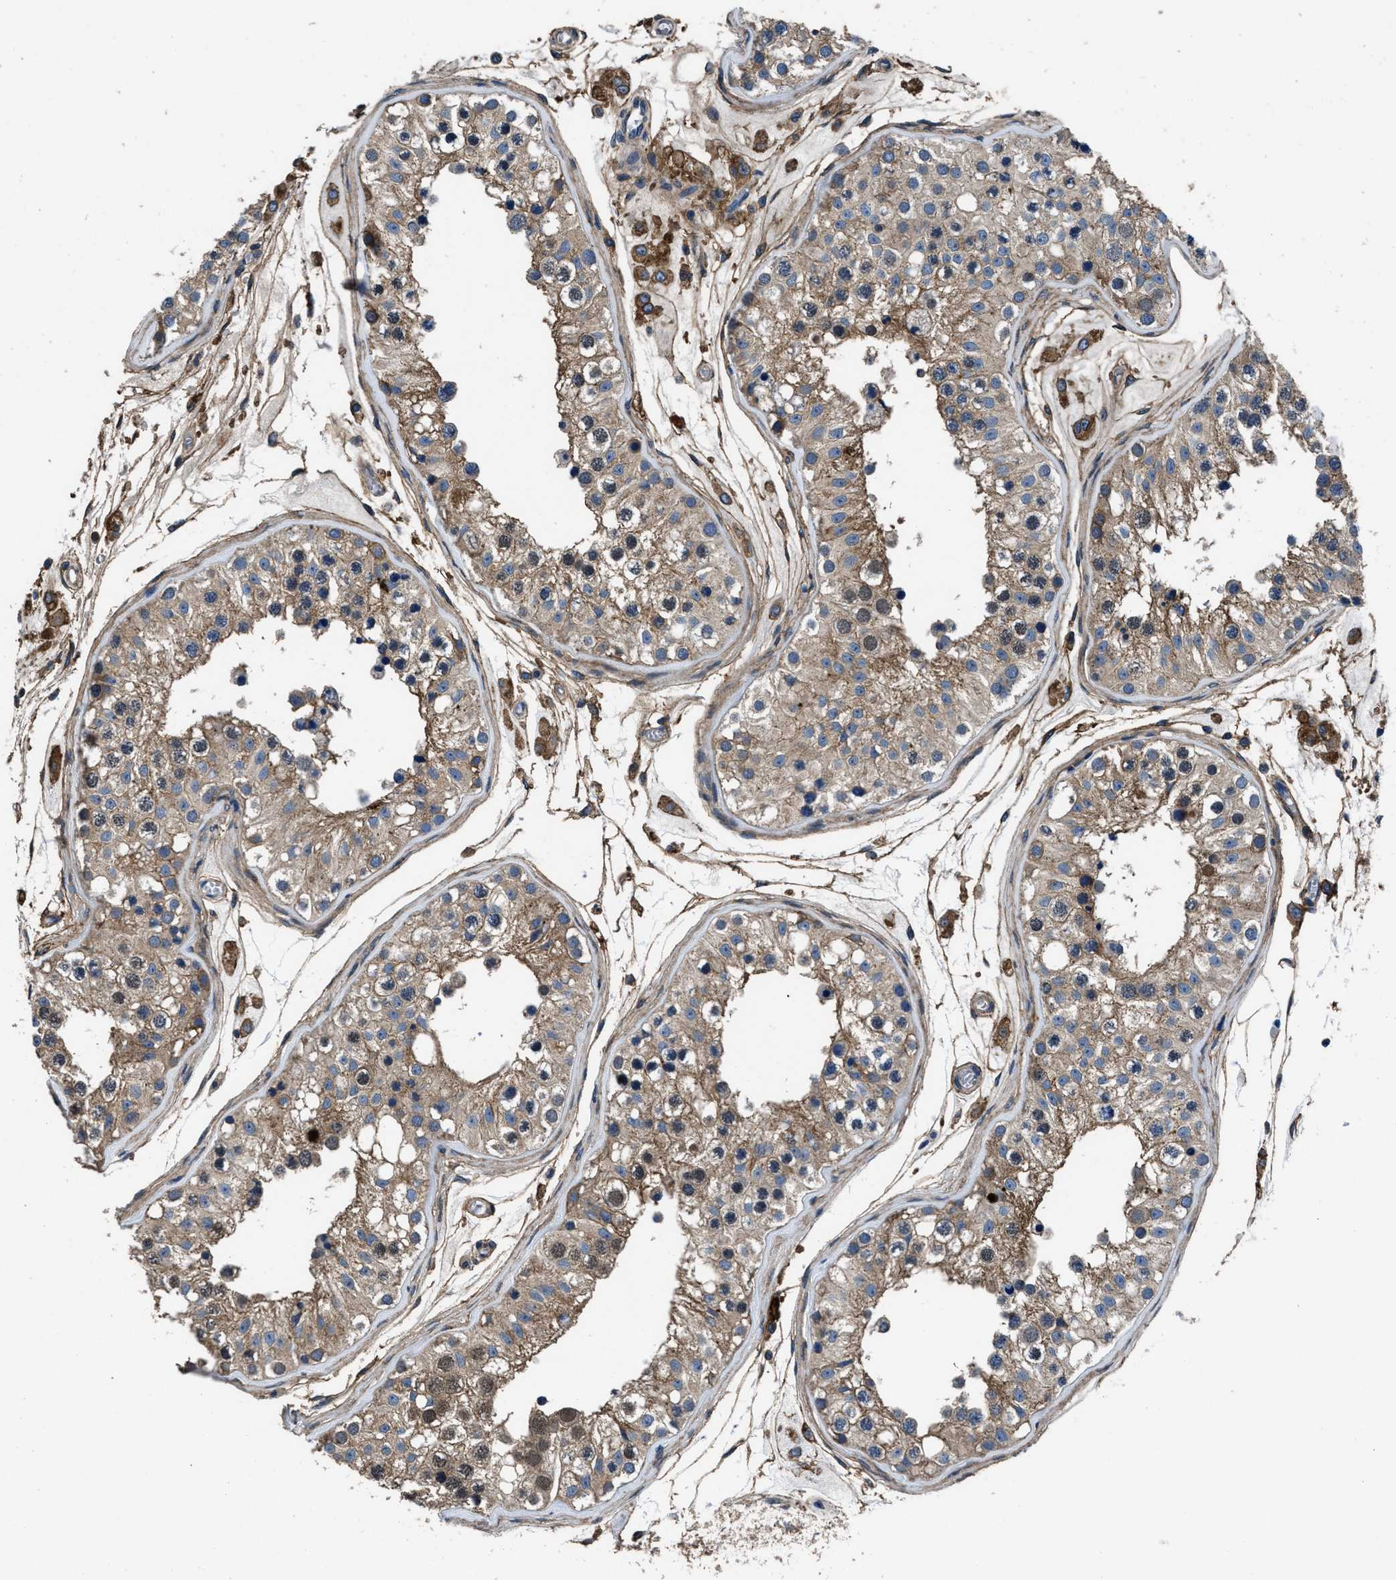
{"staining": {"intensity": "strong", "quantity": "<25%", "location": "nuclear"}, "tissue": "testis", "cell_type": "Cells in seminiferous ducts", "image_type": "normal", "snomed": [{"axis": "morphology", "description": "Normal tissue, NOS"}, {"axis": "morphology", "description": "Adenocarcinoma, metastatic, NOS"}, {"axis": "topography", "description": "Testis"}], "caption": "IHC histopathology image of benign testis: testis stained using immunohistochemistry shows medium levels of strong protein expression localized specifically in the nuclear of cells in seminiferous ducts, appearing as a nuclear brown color.", "gene": "CD276", "patient": {"sex": "male", "age": 26}}